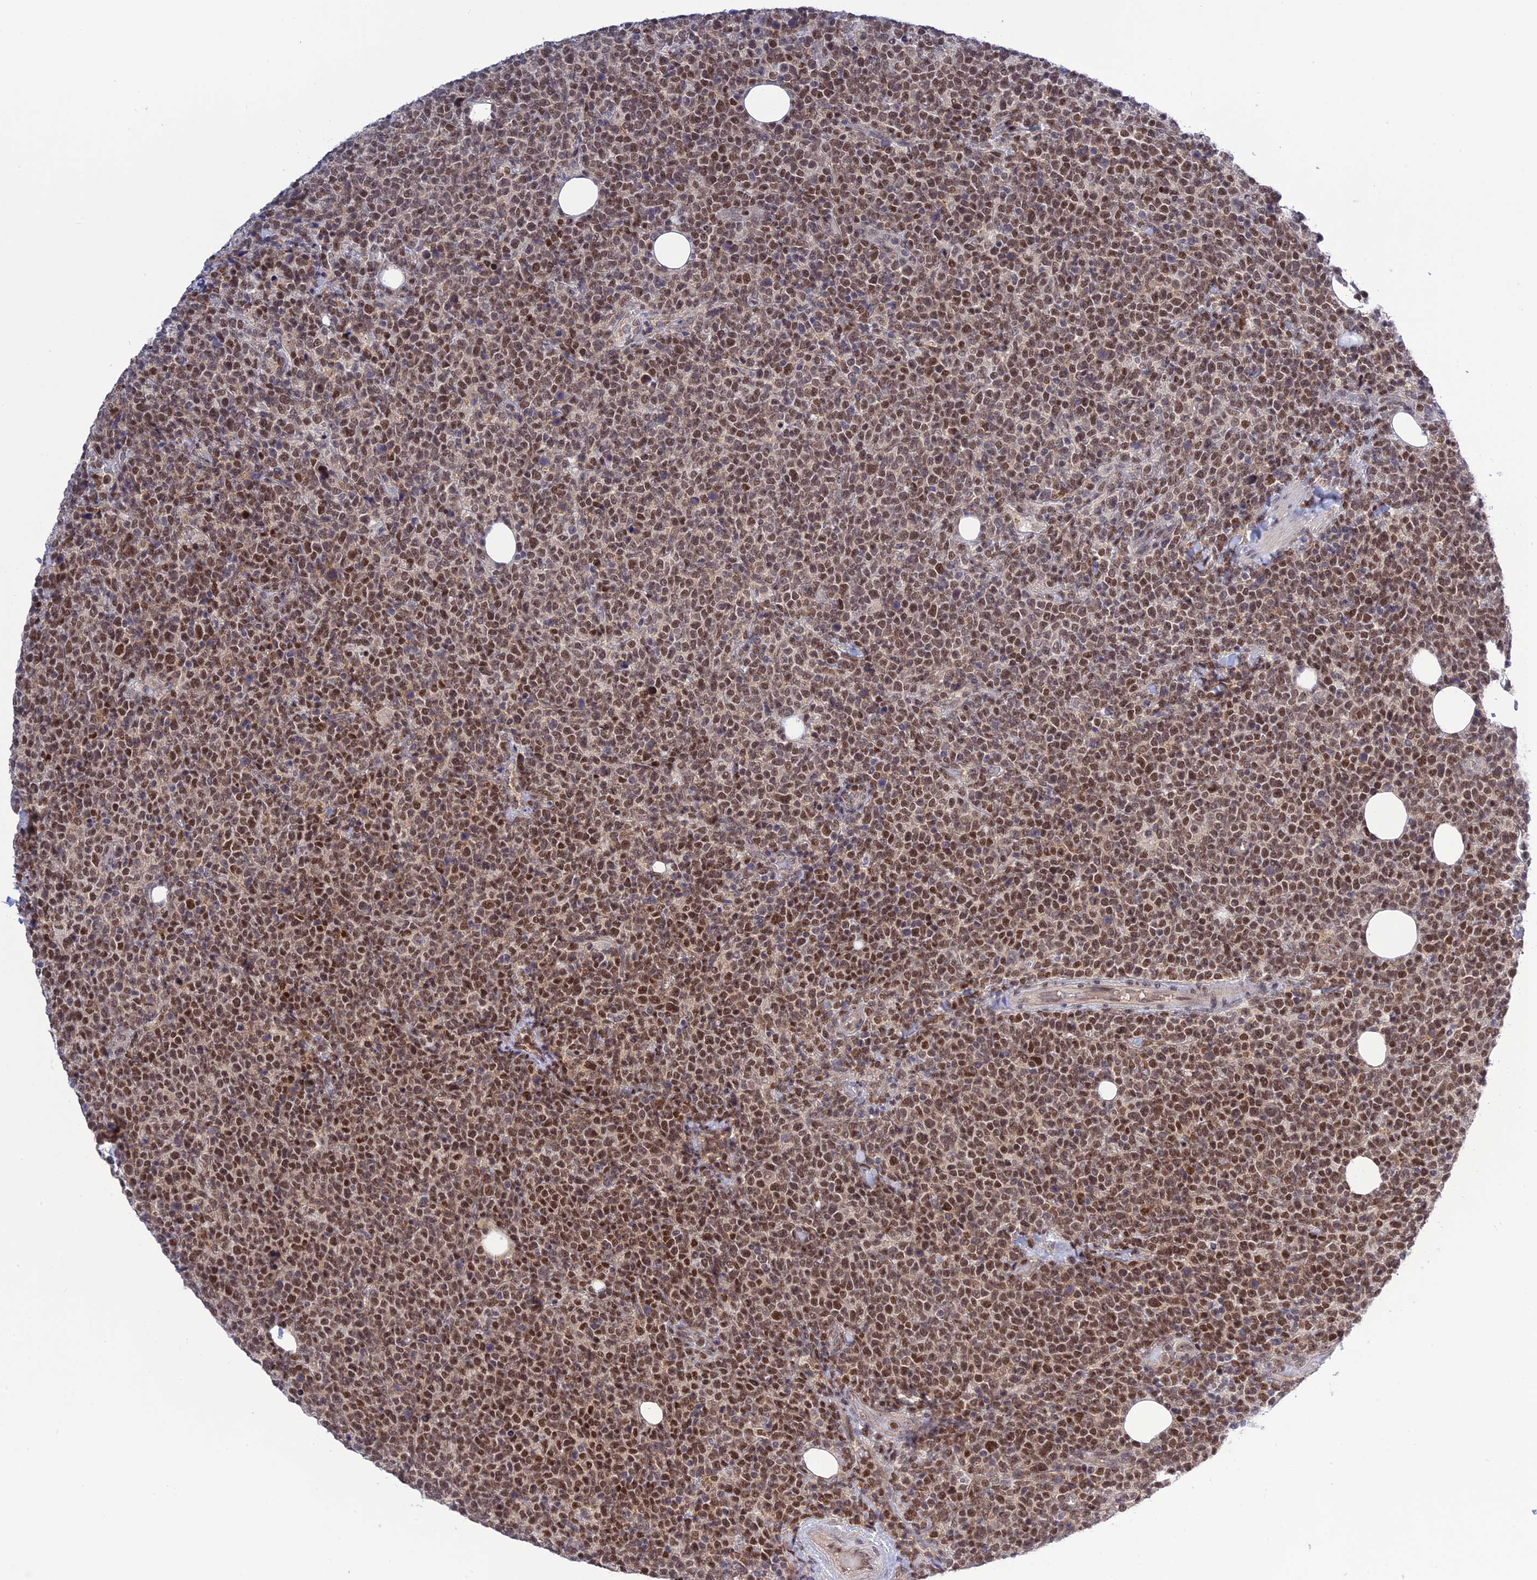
{"staining": {"intensity": "moderate", "quantity": ">75%", "location": "nuclear"}, "tissue": "lymphoma", "cell_type": "Tumor cells", "image_type": "cancer", "snomed": [{"axis": "morphology", "description": "Malignant lymphoma, non-Hodgkin's type, High grade"}, {"axis": "topography", "description": "Lymph node"}], "caption": "High-grade malignant lymphoma, non-Hodgkin's type tissue demonstrates moderate nuclear expression in approximately >75% of tumor cells, visualized by immunohistochemistry.", "gene": "TCEA1", "patient": {"sex": "male", "age": 61}}